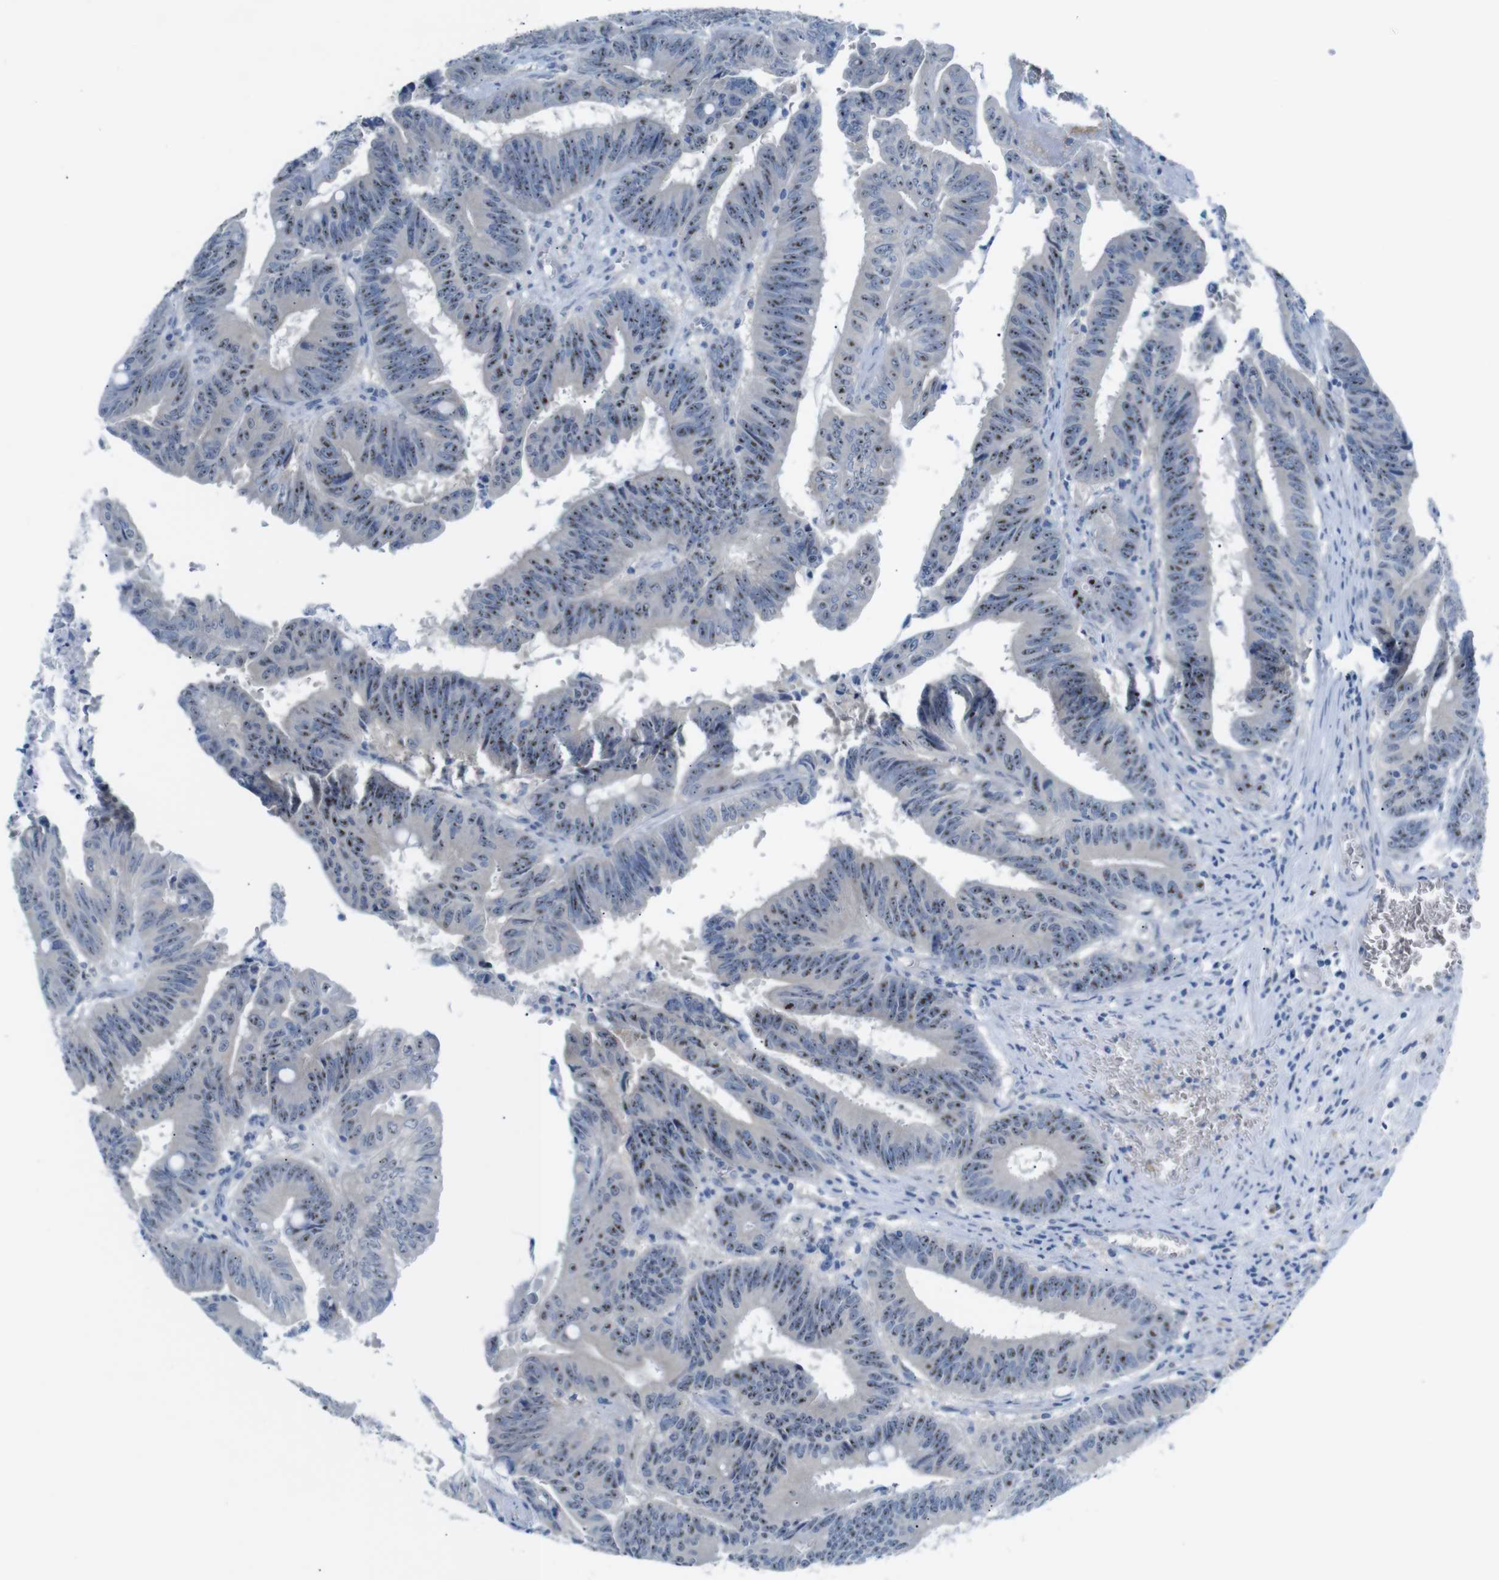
{"staining": {"intensity": "strong", "quantity": ">75%", "location": "nuclear"}, "tissue": "colorectal cancer", "cell_type": "Tumor cells", "image_type": "cancer", "snomed": [{"axis": "morphology", "description": "Adenocarcinoma, NOS"}, {"axis": "topography", "description": "Colon"}], "caption": "This is an image of immunohistochemistry staining of colorectal adenocarcinoma, which shows strong expression in the nuclear of tumor cells.", "gene": "C1orf210", "patient": {"sex": "male", "age": 45}}